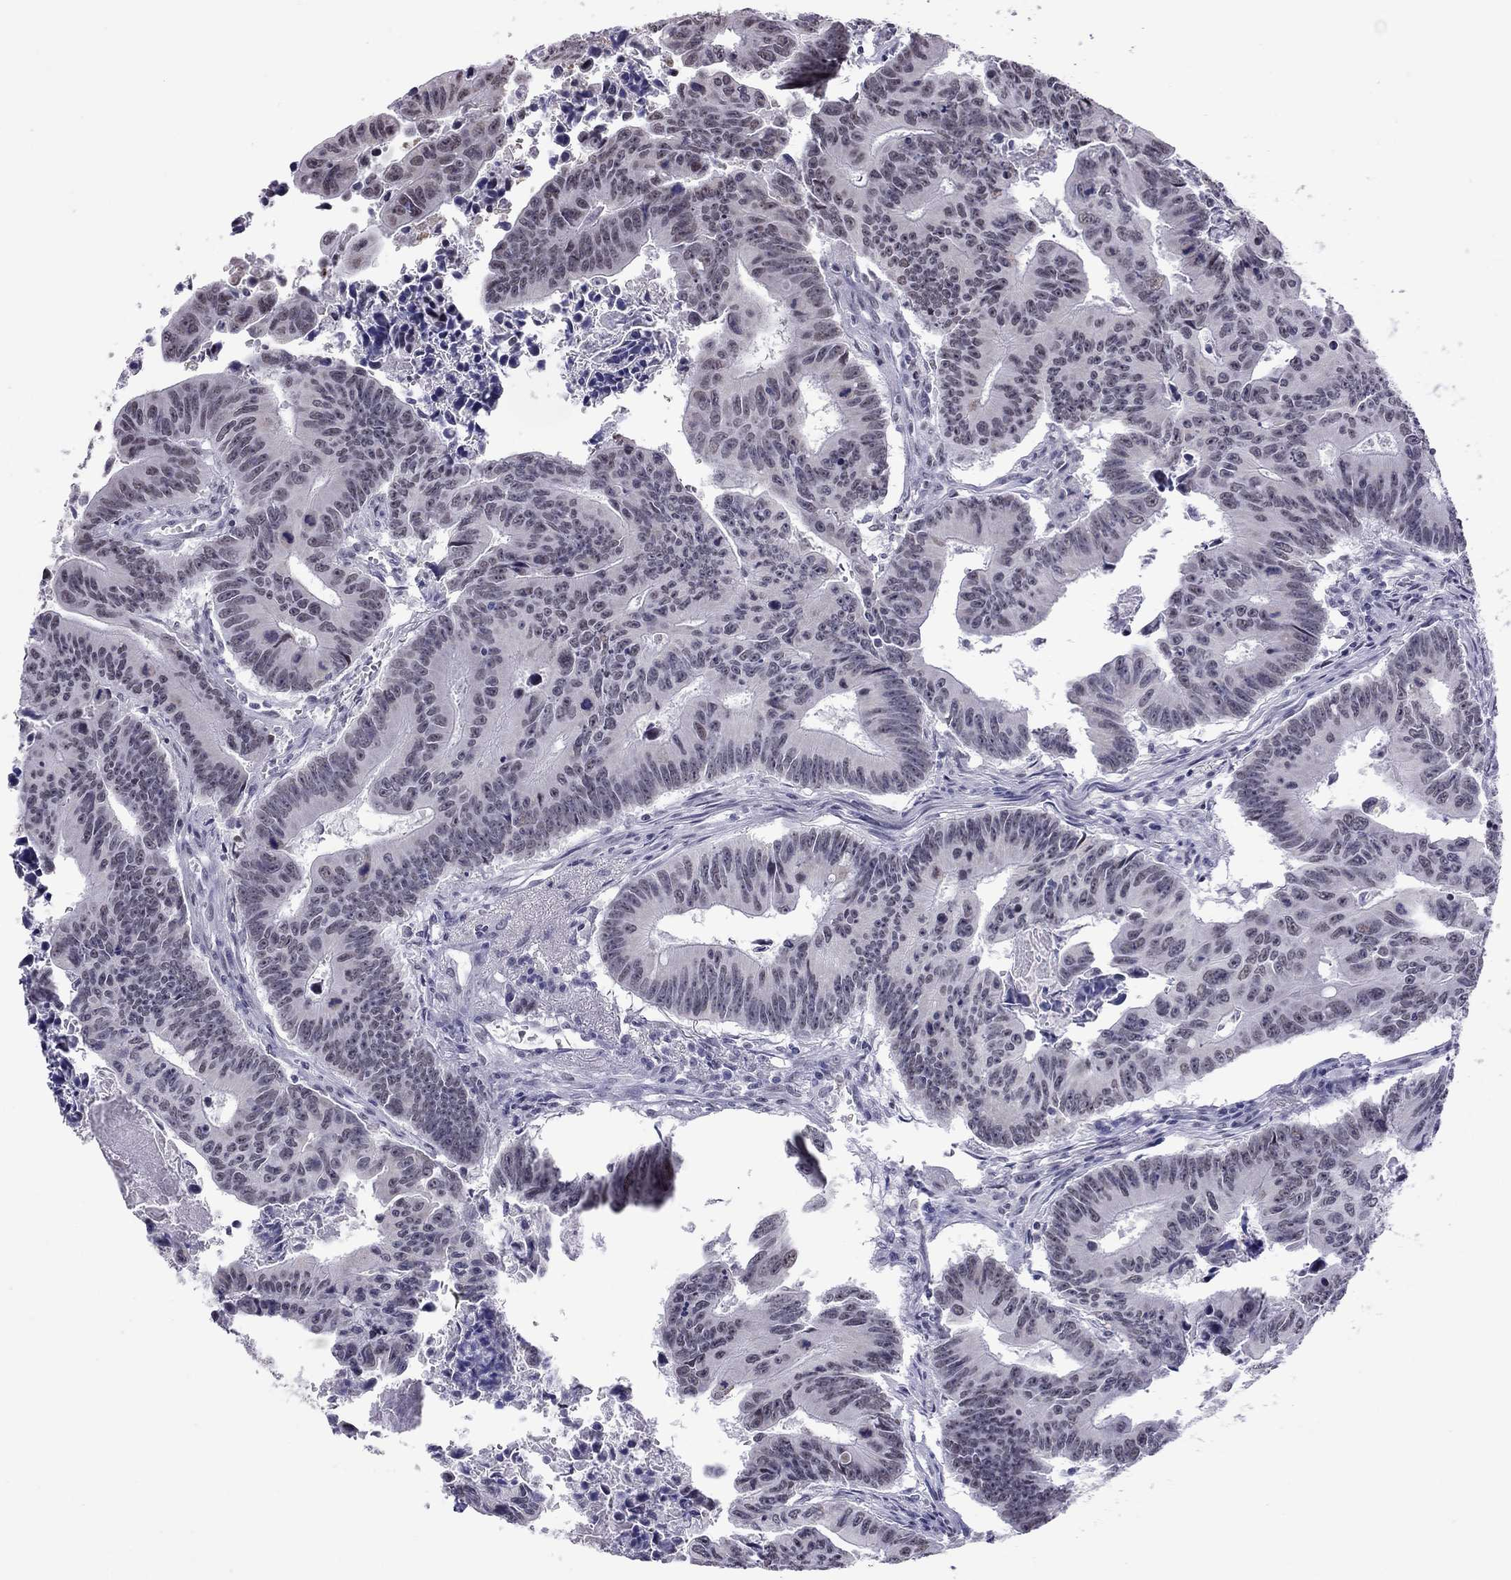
{"staining": {"intensity": "negative", "quantity": "none", "location": "none"}, "tissue": "colorectal cancer", "cell_type": "Tumor cells", "image_type": "cancer", "snomed": [{"axis": "morphology", "description": "Adenocarcinoma, NOS"}, {"axis": "topography", "description": "Colon"}], "caption": "Tumor cells are negative for brown protein staining in adenocarcinoma (colorectal). Nuclei are stained in blue.", "gene": "PPP1R3A", "patient": {"sex": "female", "age": 87}}